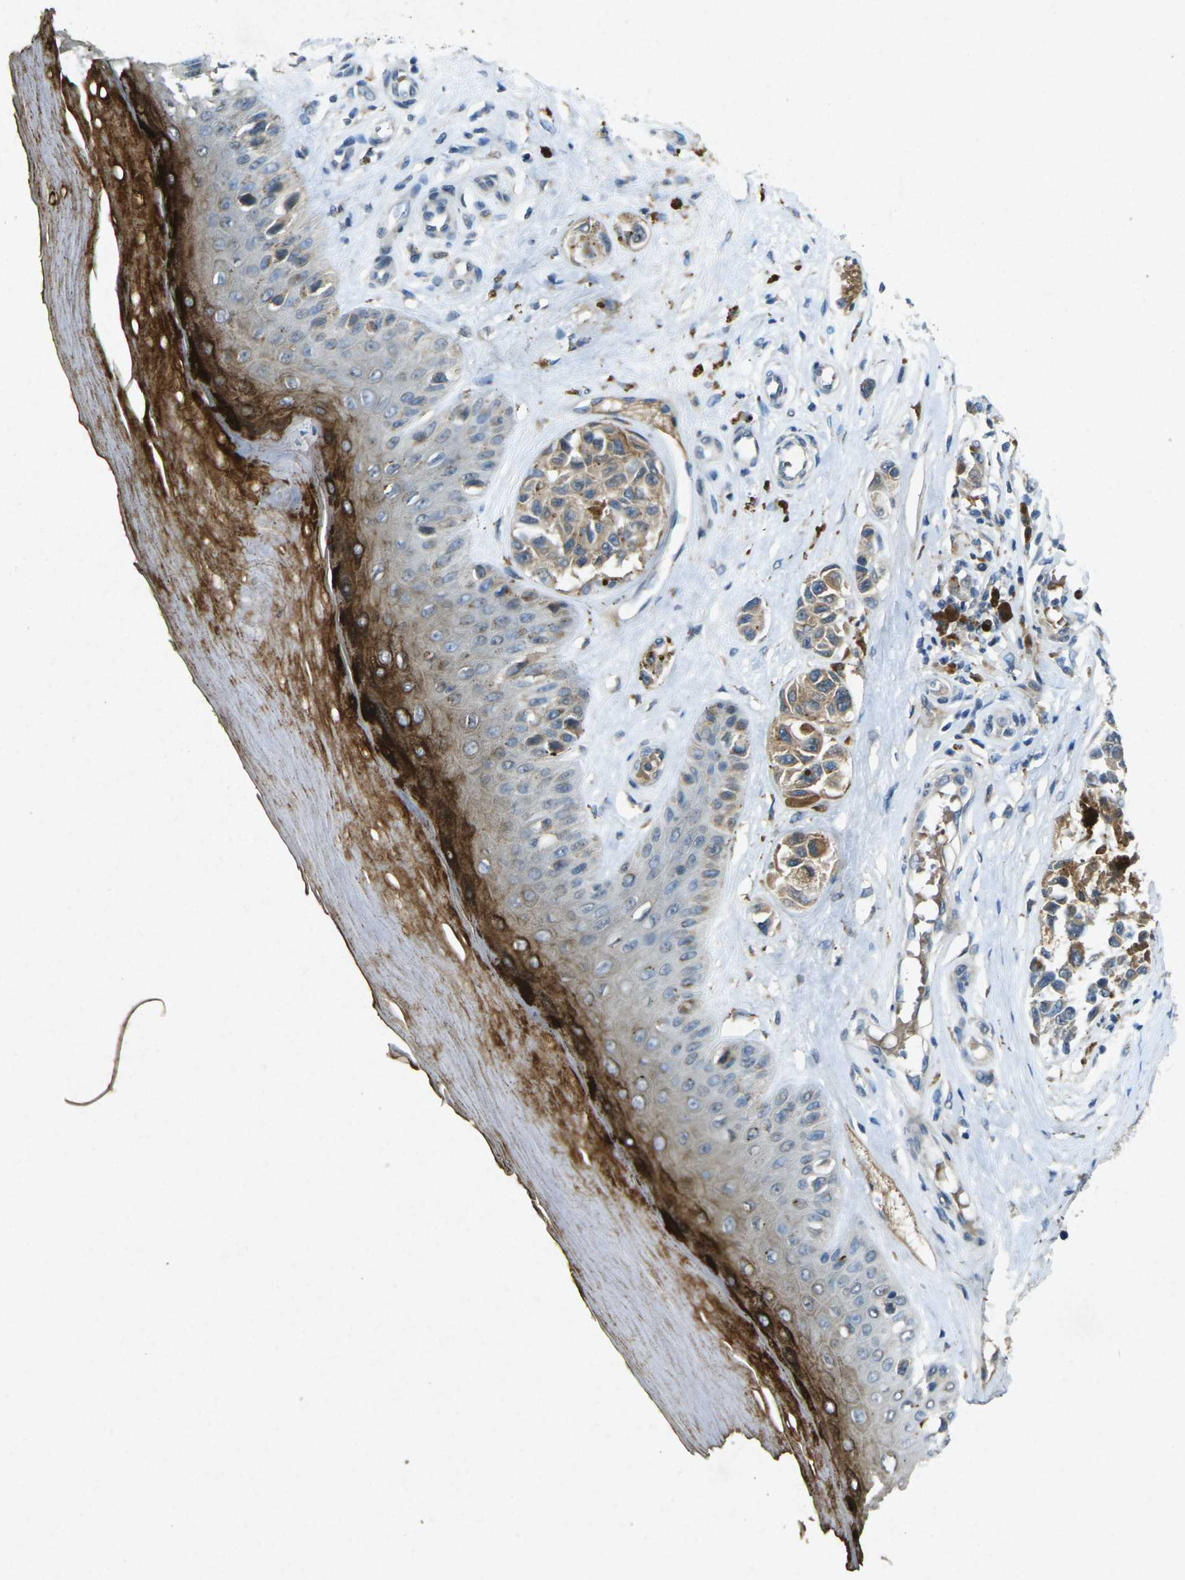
{"staining": {"intensity": "moderate", "quantity": "25%-75%", "location": "cytoplasmic/membranous"}, "tissue": "melanoma", "cell_type": "Tumor cells", "image_type": "cancer", "snomed": [{"axis": "morphology", "description": "Malignant melanoma, NOS"}, {"axis": "topography", "description": "Skin"}], "caption": "DAB (3,3'-diaminobenzidine) immunohistochemical staining of melanoma reveals moderate cytoplasmic/membranous protein positivity in about 25%-75% of tumor cells. (DAB (3,3'-diaminobenzidine) IHC with brightfield microscopy, high magnification).", "gene": "RGMA", "patient": {"sex": "female", "age": 64}}